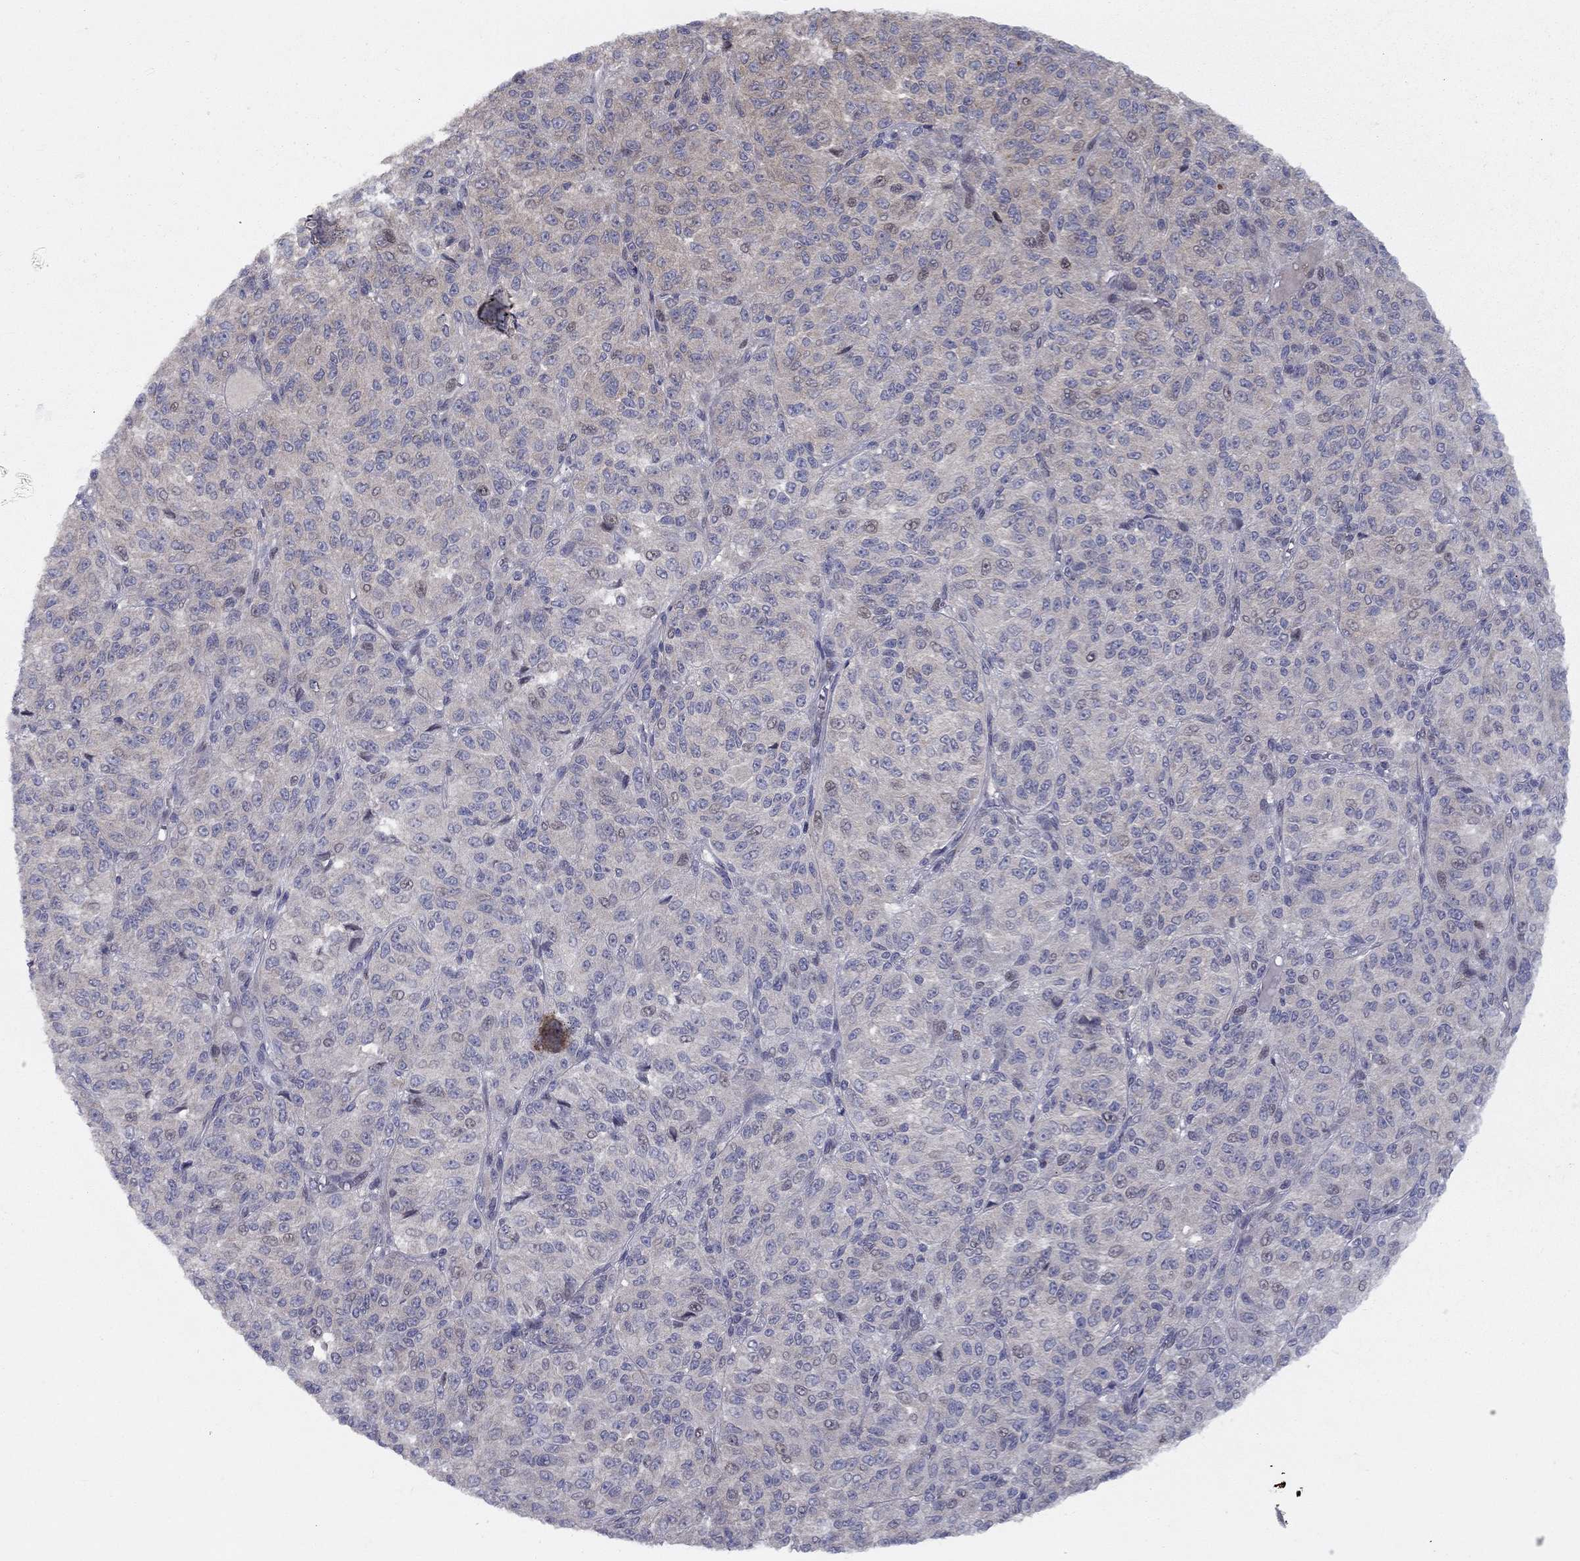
{"staining": {"intensity": "negative", "quantity": "none", "location": "none"}, "tissue": "melanoma", "cell_type": "Tumor cells", "image_type": "cancer", "snomed": [{"axis": "morphology", "description": "Malignant melanoma, Metastatic site"}, {"axis": "topography", "description": "Brain"}], "caption": "This micrograph is of malignant melanoma (metastatic site) stained with immunohistochemistry (IHC) to label a protein in brown with the nuclei are counter-stained blue. There is no positivity in tumor cells. (DAB (3,3'-diaminobenzidine) IHC visualized using brightfield microscopy, high magnification).", "gene": "DUSP7", "patient": {"sex": "female", "age": 56}}